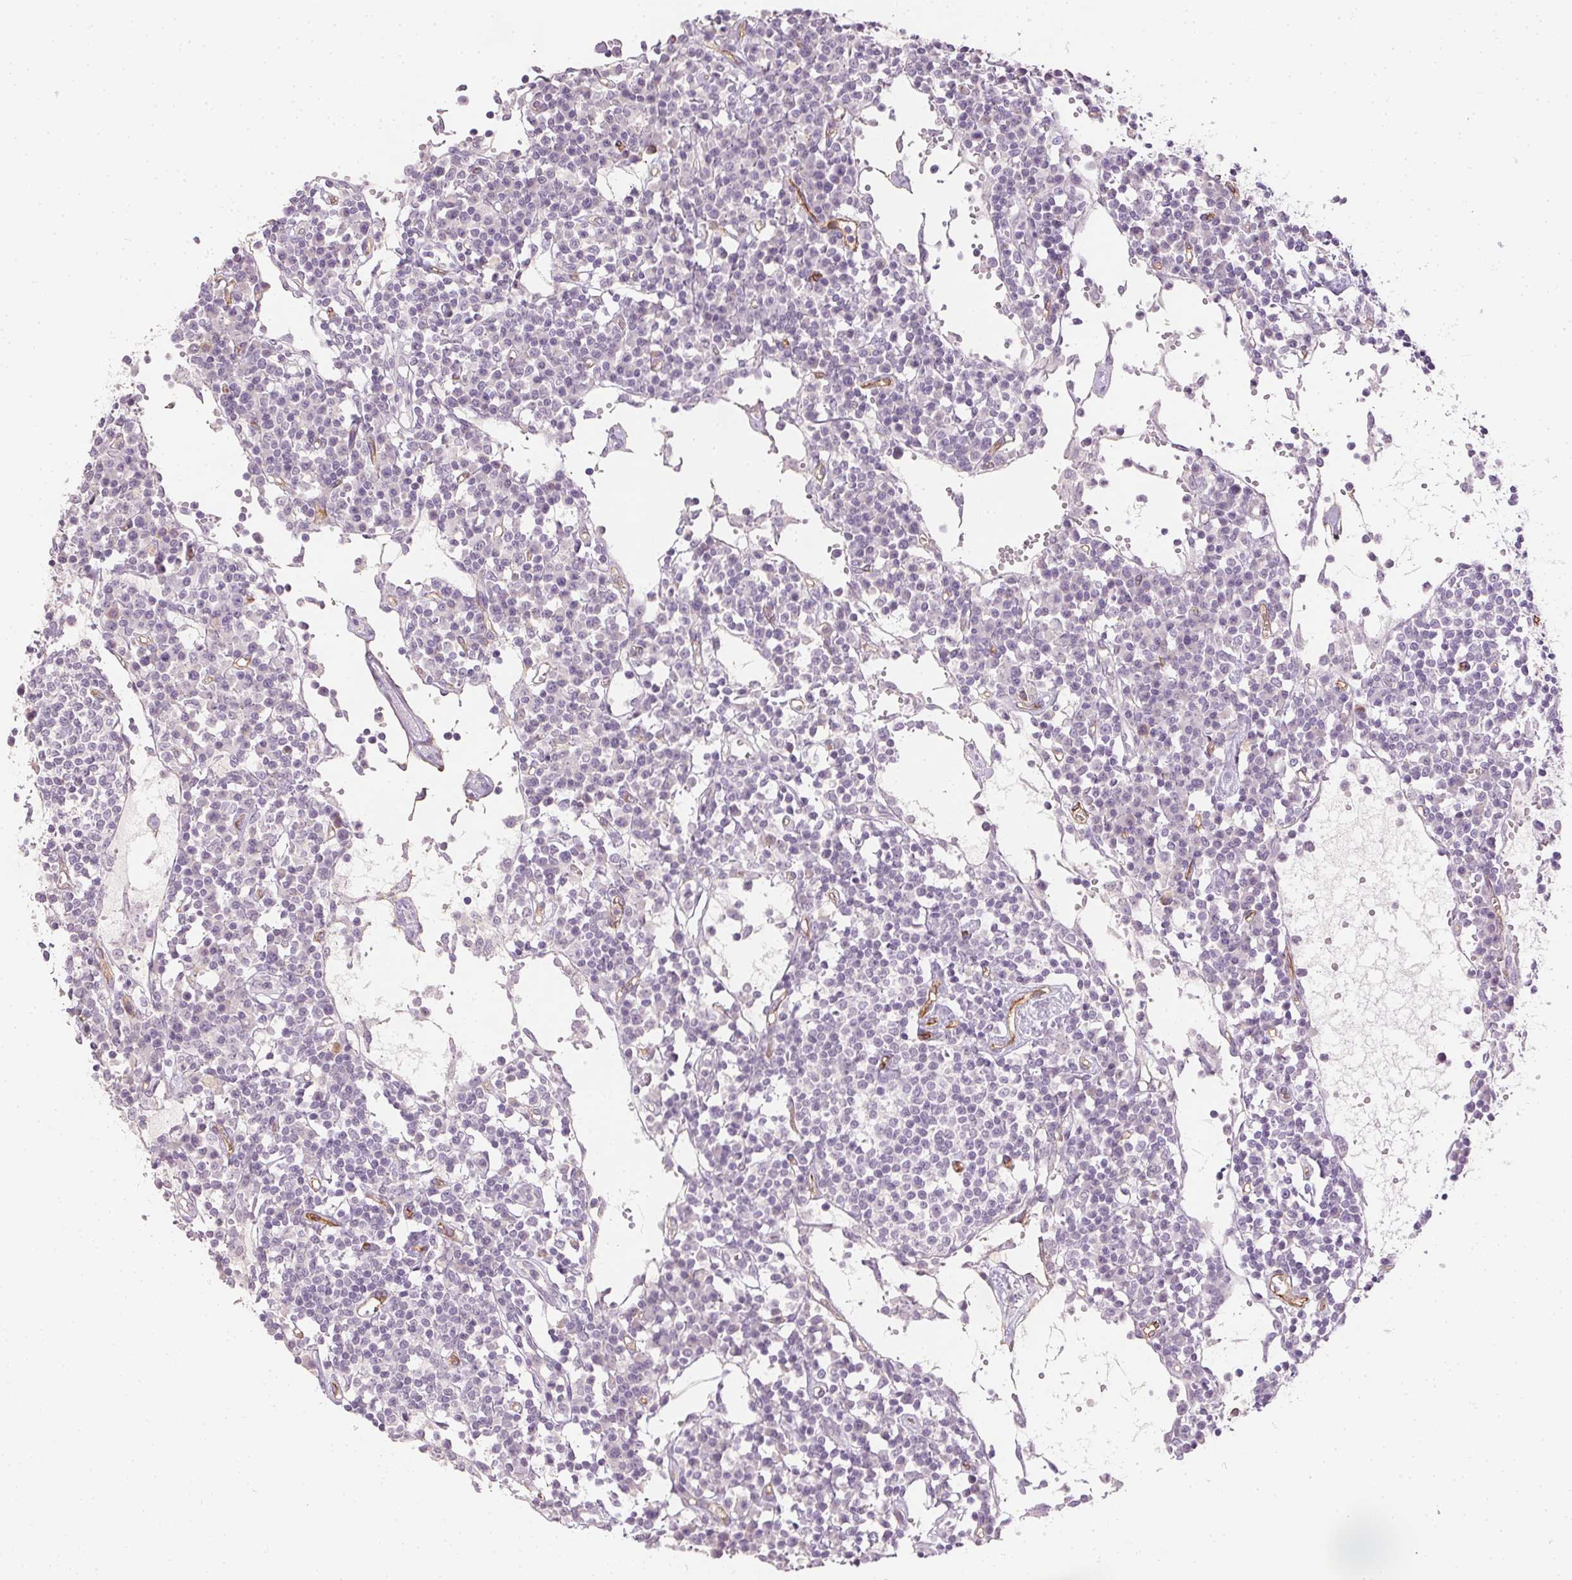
{"staining": {"intensity": "negative", "quantity": "none", "location": "none"}, "tissue": "lymph node", "cell_type": "Germinal center cells", "image_type": "normal", "snomed": [{"axis": "morphology", "description": "Normal tissue, NOS"}, {"axis": "topography", "description": "Lymph node"}], "caption": "A high-resolution image shows immunohistochemistry (IHC) staining of normal lymph node, which demonstrates no significant staining in germinal center cells.", "gene": "PODXL", "patient": {"sex": "female", "age": 78}}